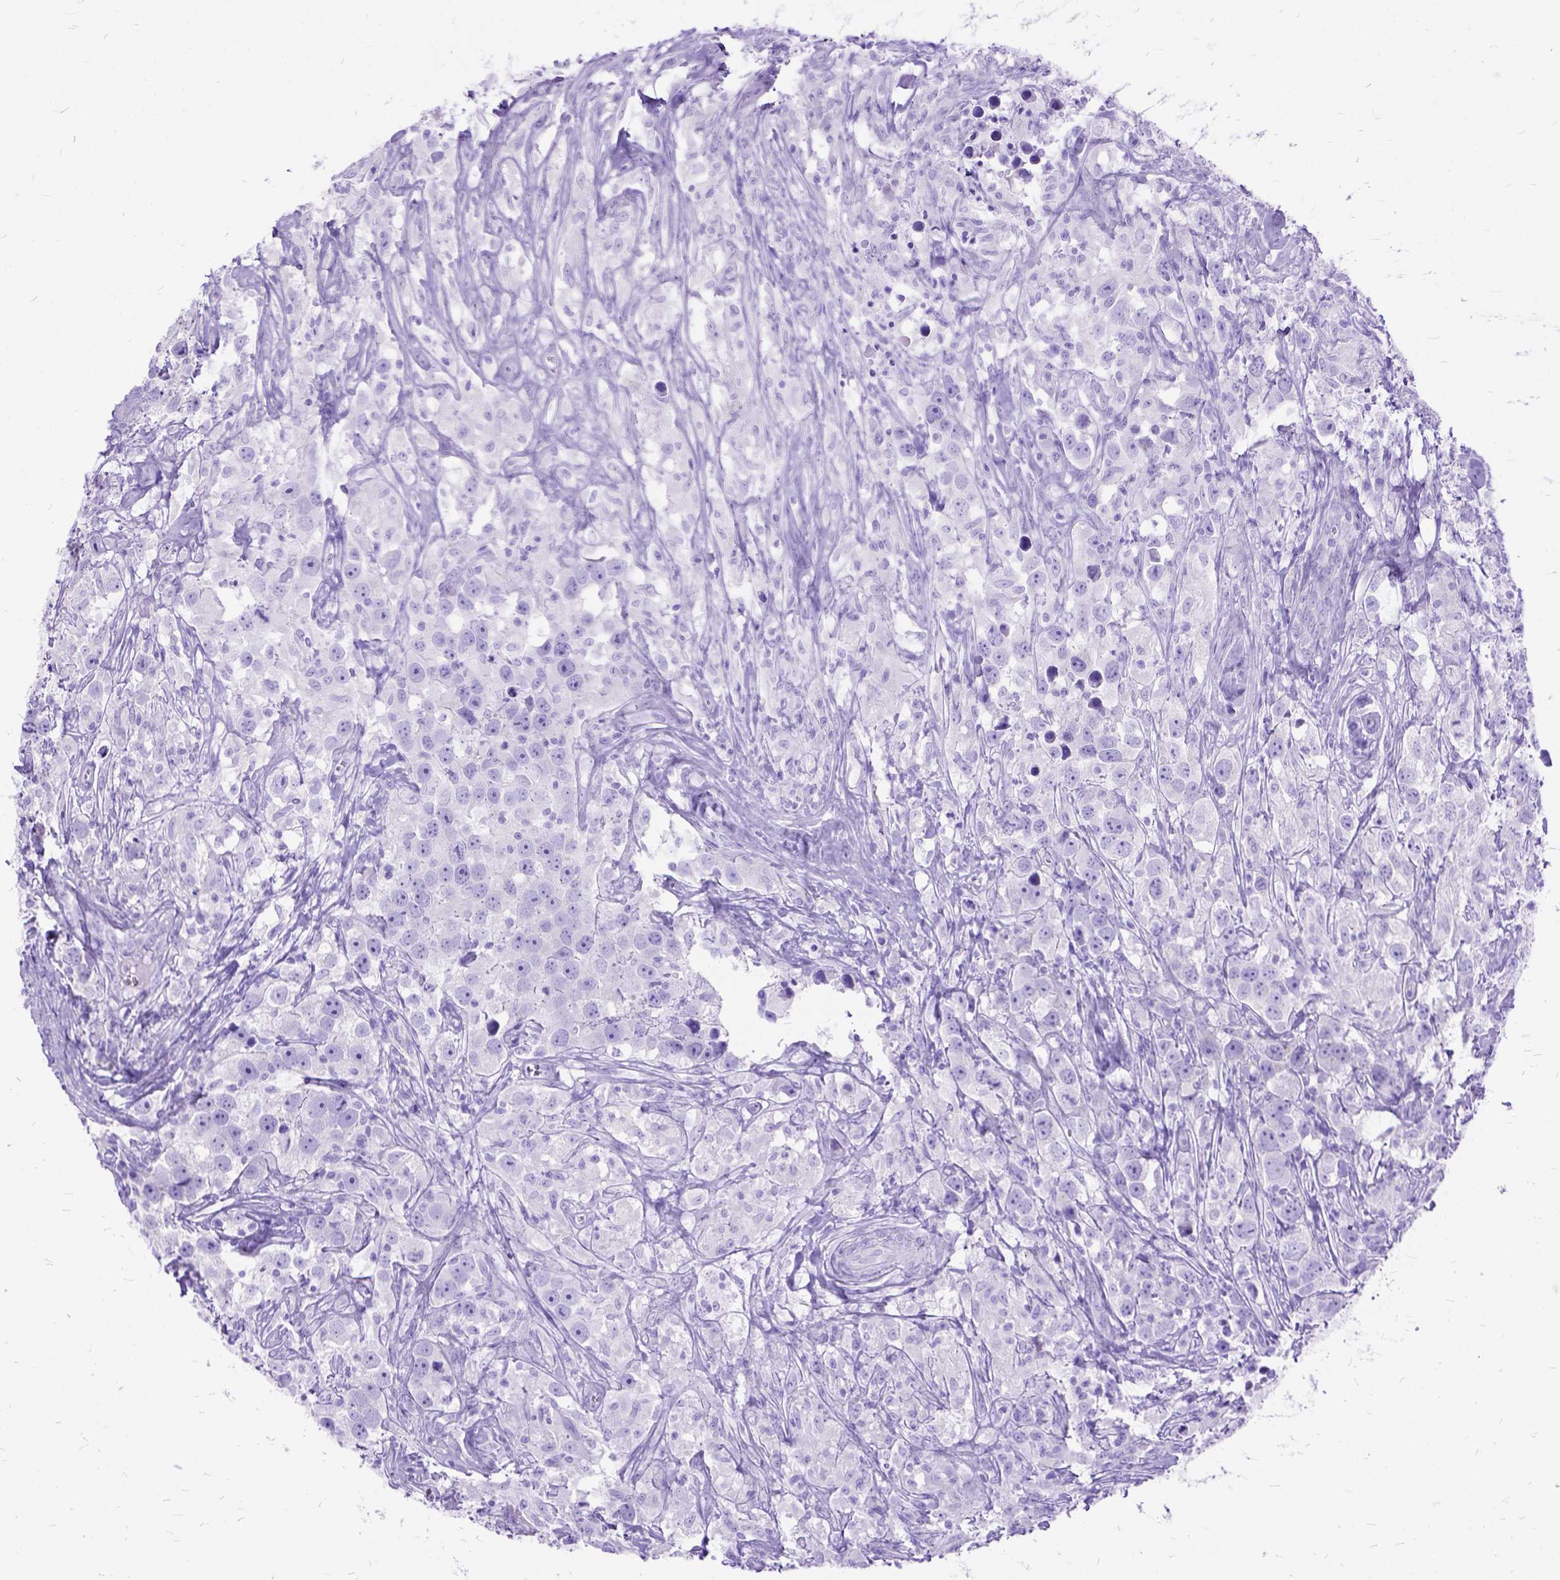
{"staining": {"intensity": "negative", "quantity": "none", "location": "none"}, "tissue": "testis cancer", "cell_type": "Tumor cells", "image_type": "cancer", "snomed": [{"axis": "morphology", "description": "Seminoma, NOS"}, {"axis": "topography", "description": "Testis"}], "caption": "IHC of testis cancer demonstrates no staining in tumor cells.", "gene": "DNAH2", "patient": {"sex": "male", "age": 49}}